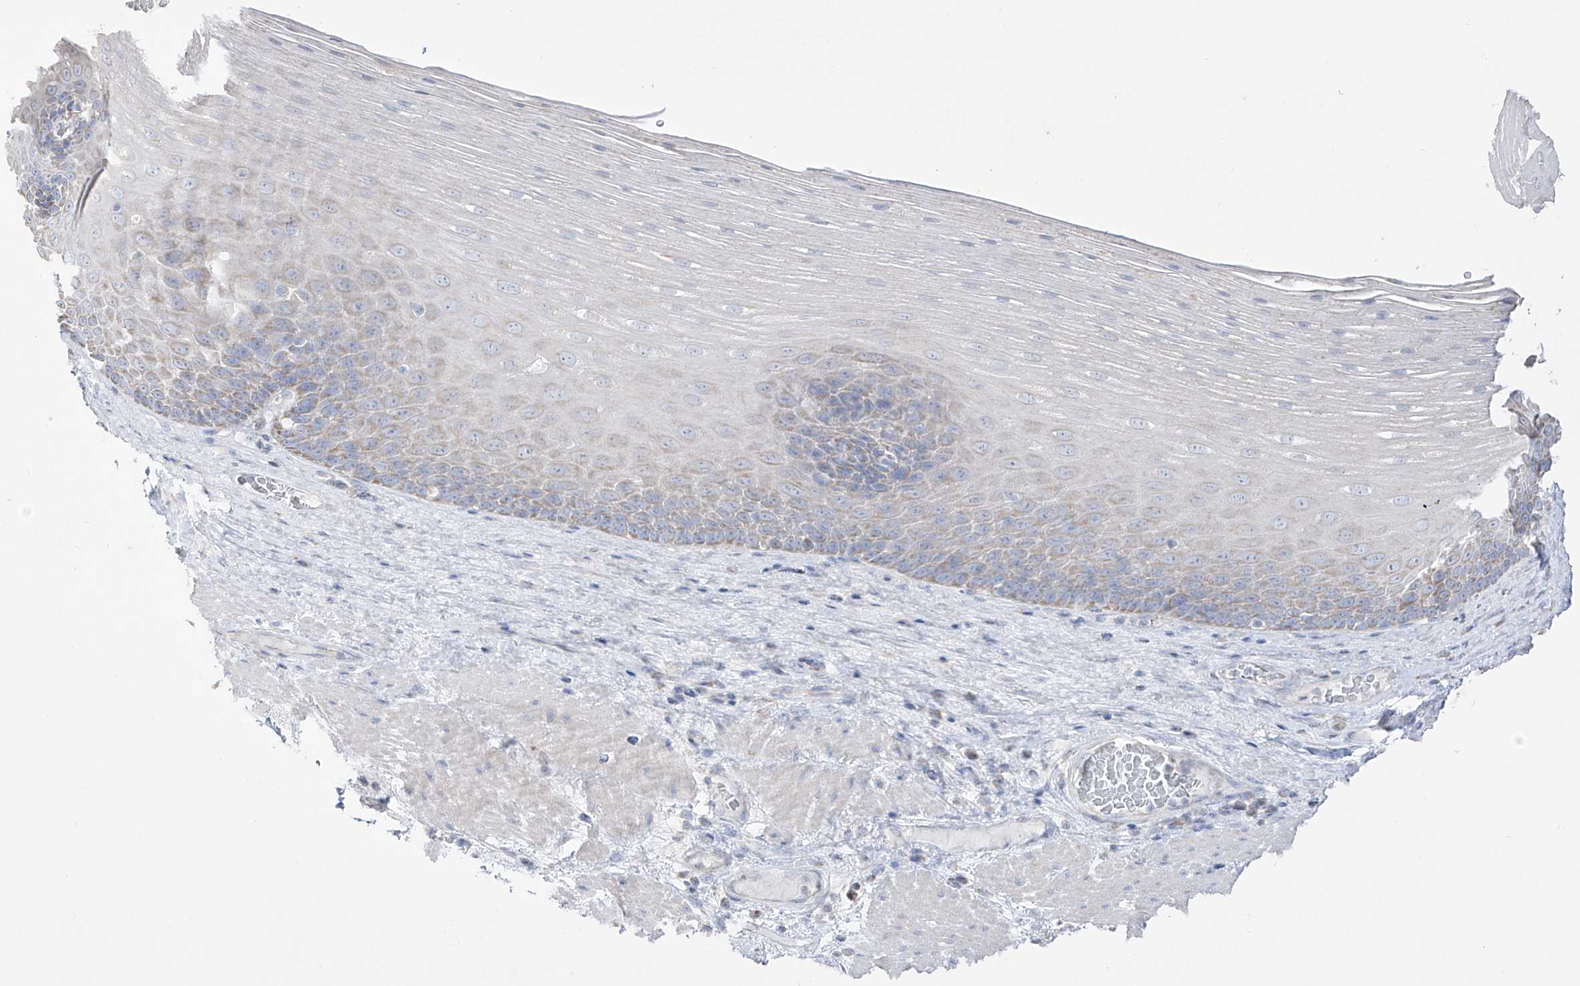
{"staining": {"intensity": "weak", "quantity": "<25%", "location": "cytoplasmic/membranous"}, "tissue": "esophagus", "cell_type": "Squamous epithelial cells", "image_type": "normal", "snomed": [{"axis": "morphology", "description": "Normal tissue, NOS"}, {"axis": "topography", "description": "Esophagus"}], "caption": "Immunohistochemical staining of unremarkable human esophagus displays no significant staining in squamous epithelial cells.", "gene": "RCHY1", "patient": {"sex": "male", "age": 62}}